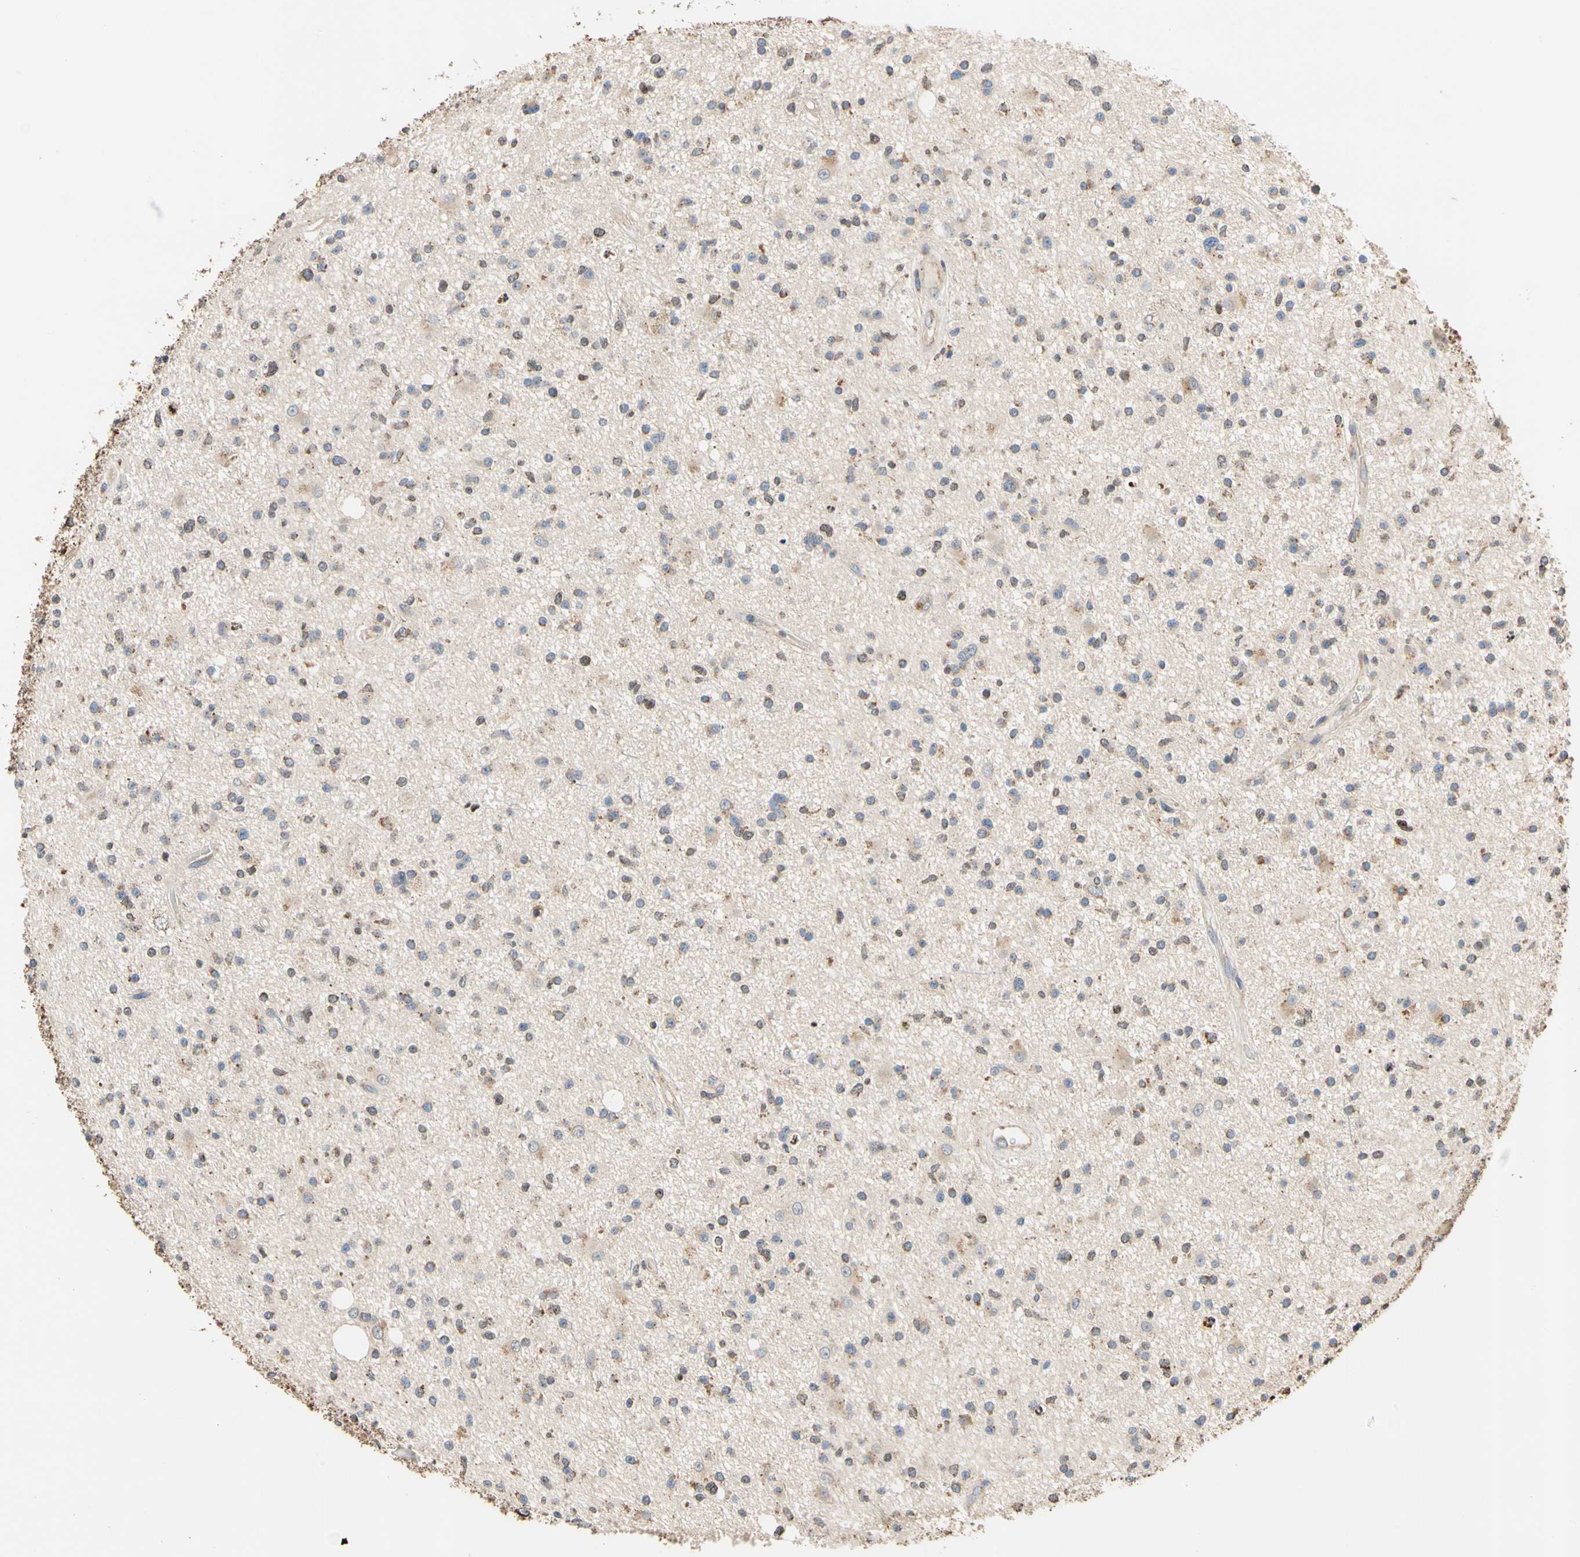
{"staining": {"intensity": "moderate", "quantity": "25%-75%", "location": "cytoplasmic/membranous"}, "tissue": "glioma", "cell_type": "Tumor cells", "image_type": "cancer", "snomed": [{"axis": "morphology", "description": "Glioma, malignant, High grade"}, {"axis": "topography", "description": "Brain"}], "caption": "High-magnification brightfield microscopy of glioma stained with DAB (brown) and counterstained with hematoxylin (blue). tumor cells exhibit moderate cytoplasmic/membranous expression is seen in approximately25%-75% of cells.", "gene": "IP6K2", "patient": {"sex": "male", "age": 33}}